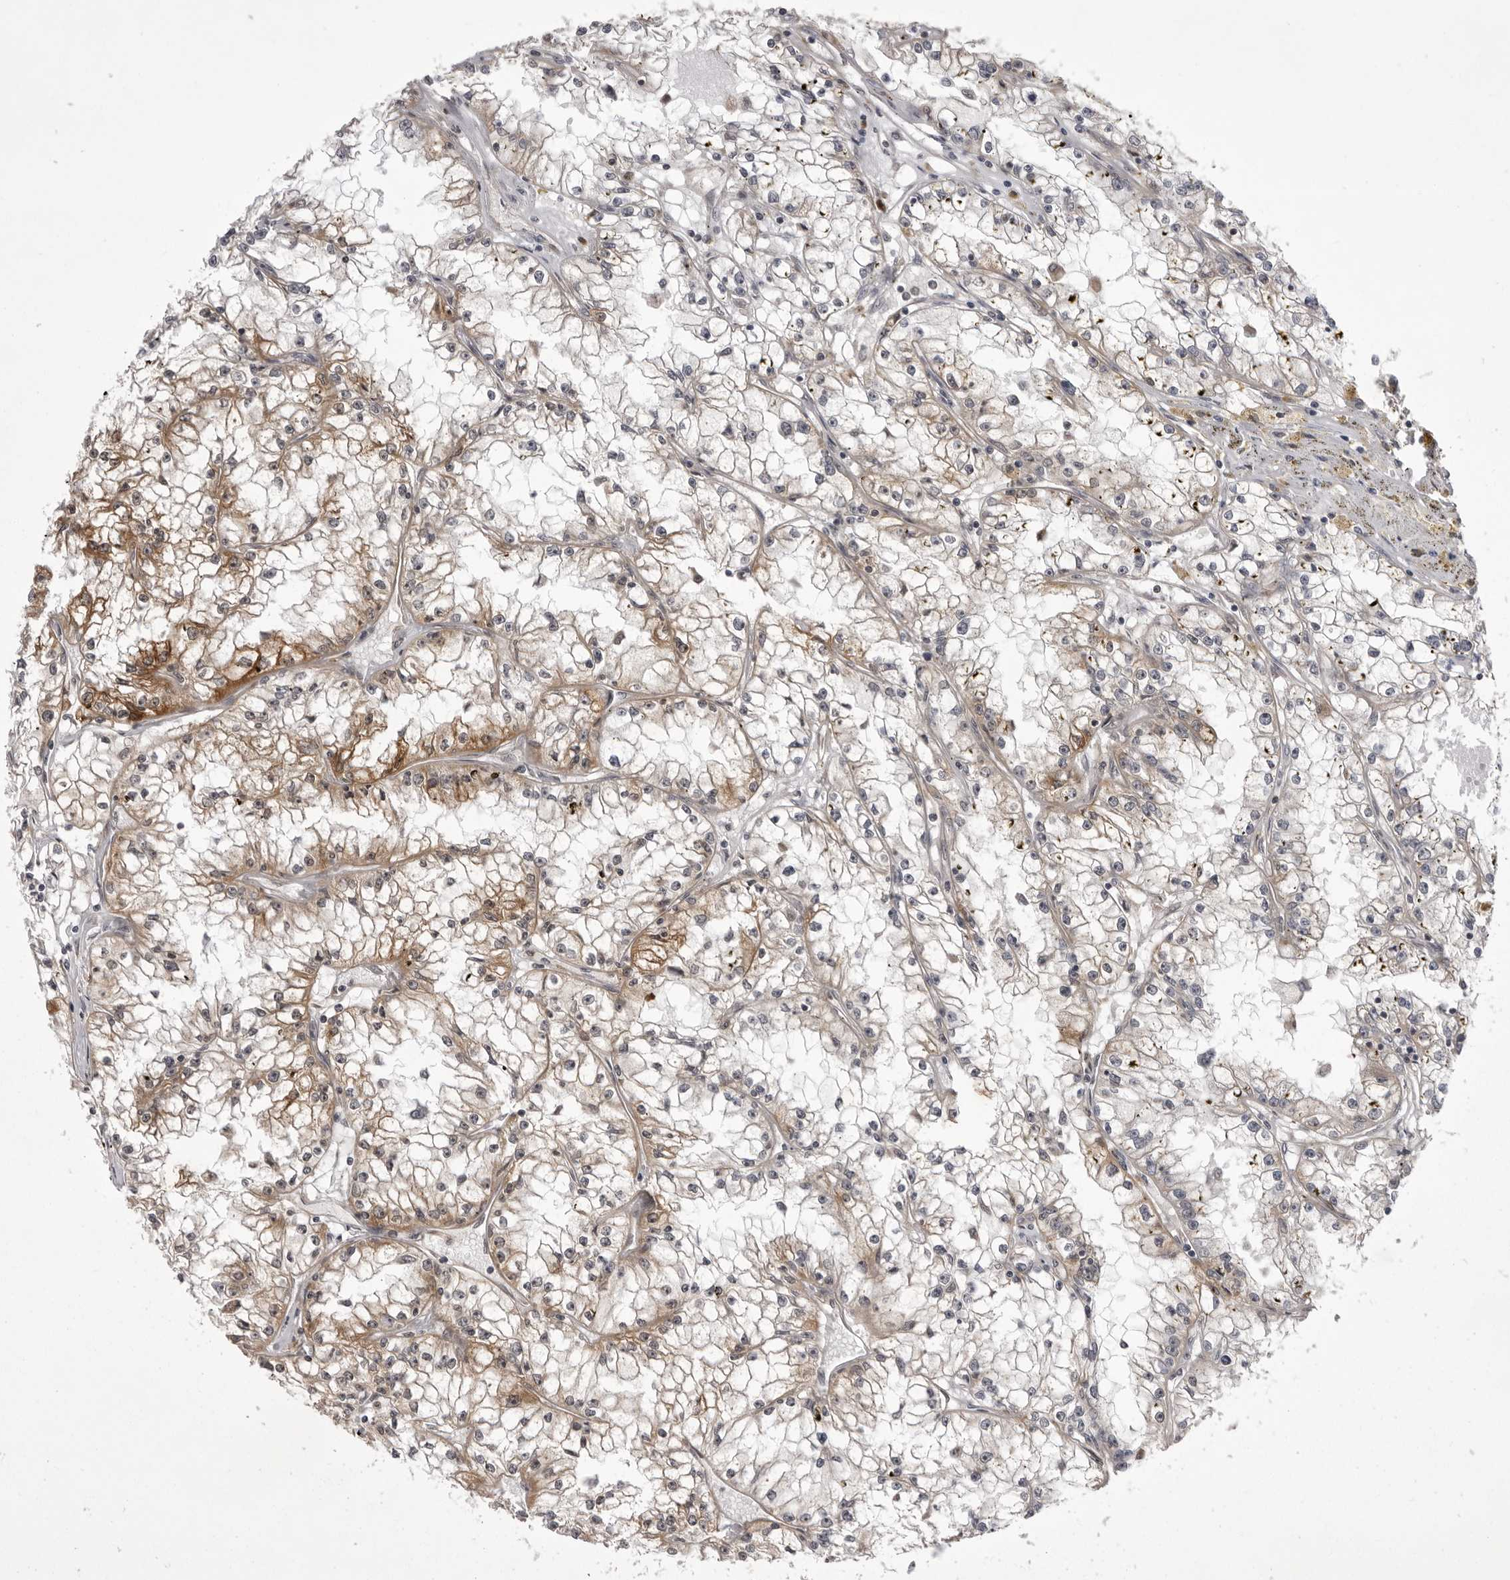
{"staining": {"intensity": "weak", "quantity": "<25%", "location": "cytoplasmic/membranous"}, "tissue": "renal cancer", "cell_type": "Tumor cells", "image_type": "cancer", "snomed": [{"axis": "morphology", "description": "Adenocarcinoma, NOS"}, {"axis": "topography", "description": "Kidney"}], "caption": "High power microscopy histopathology image of an immunohistochemistry photomicrograph of renal cancer (adenocarcinoma), revealing no significant positivity in tumor cells.", "gene": "USP43", "patient": {"sex": "male", "age": 56}}